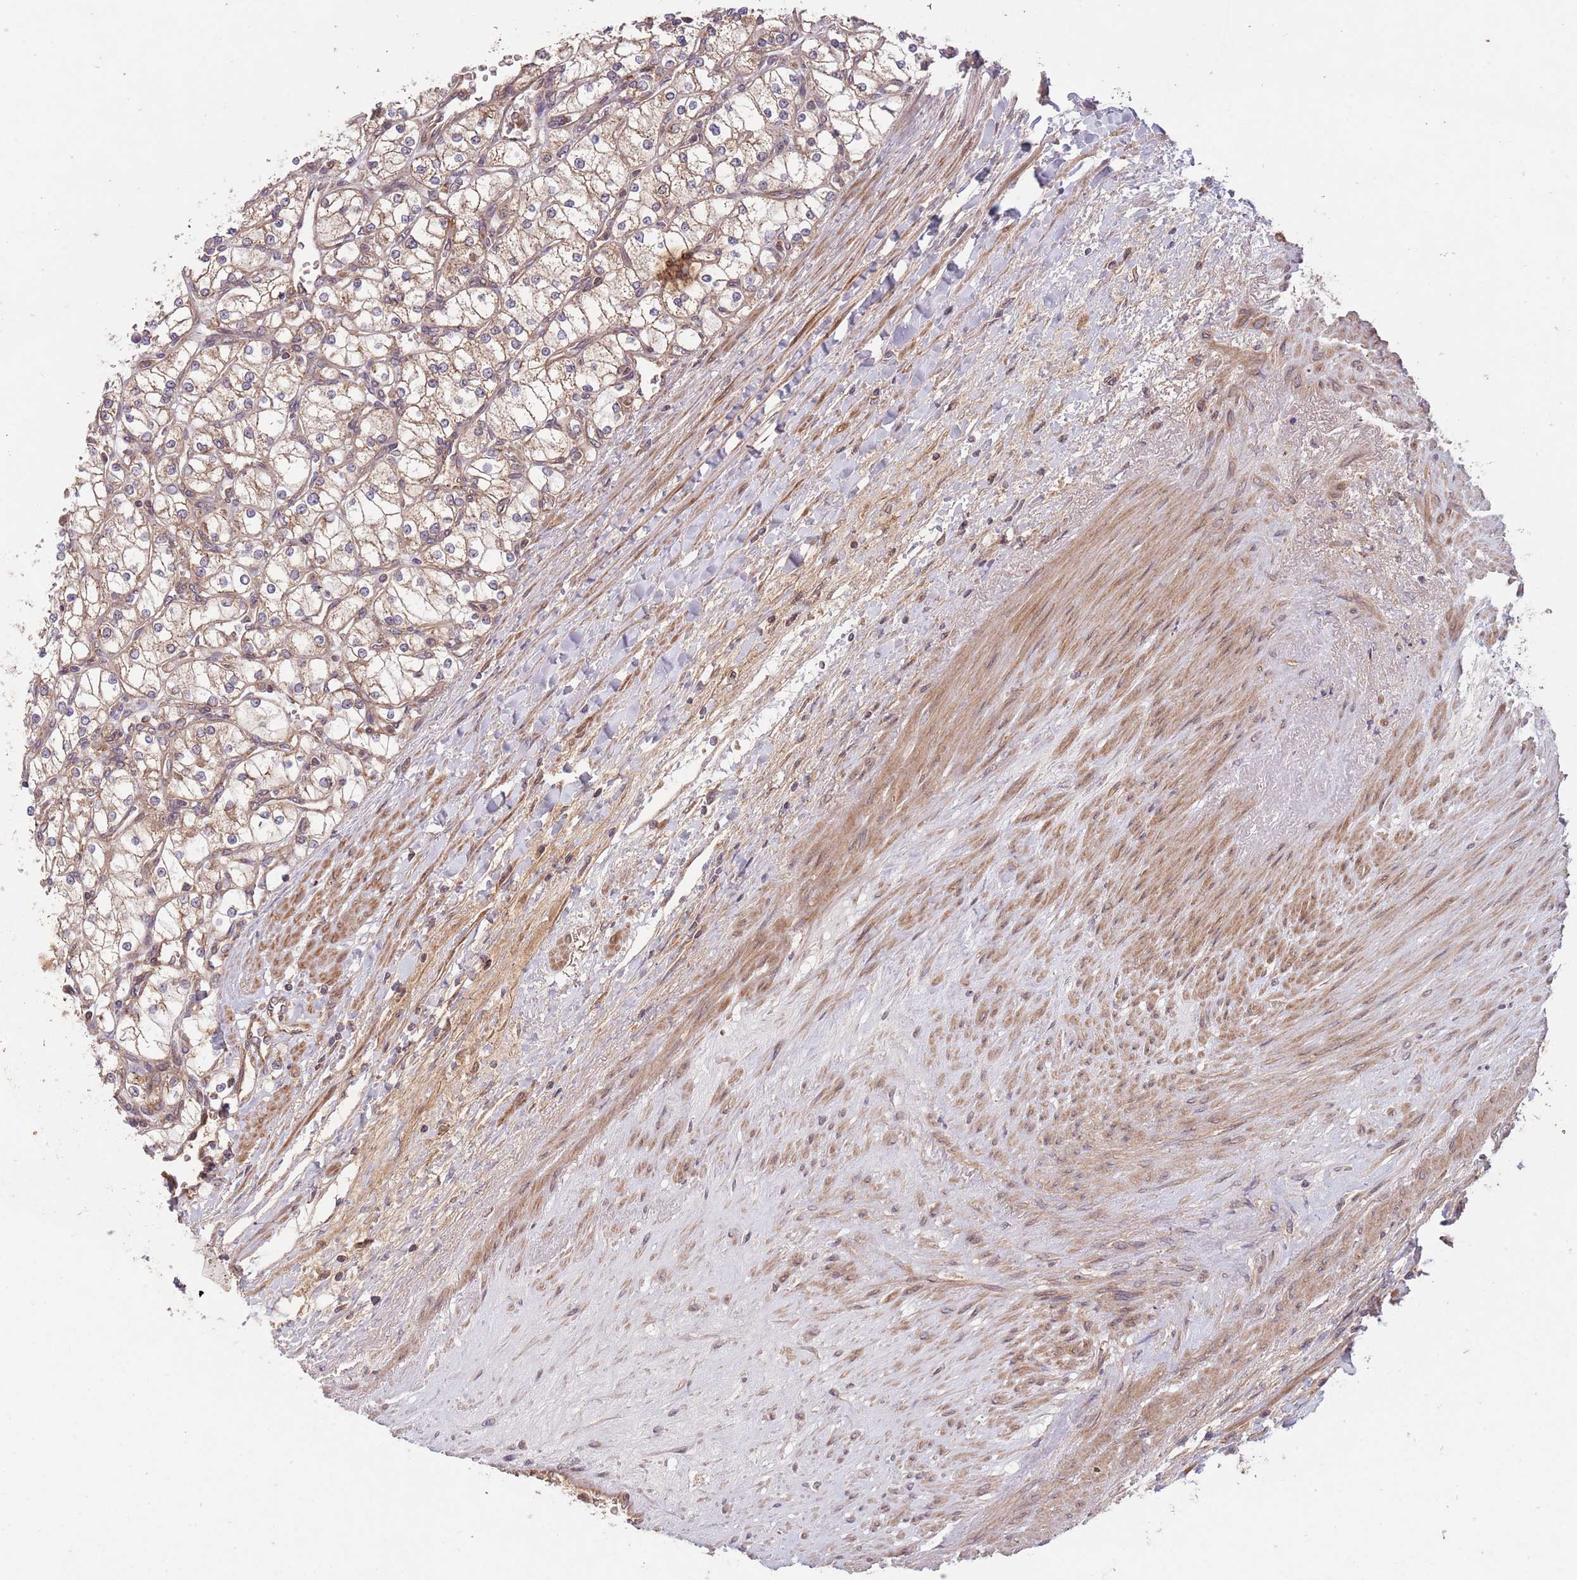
{"staining": {"intensity": "moderate", "quantity": ">75%", "location": "cytoplasmic/membranous"}, "tissue": "renal cancer", "cell_type": "Tumor cells", "image_type": "cancer", "snomed": [{"axis": "morphology", "description": "Adenocarcinoma, NOS"}, {"axis": "topography", "description": "Kidney"}], "caption": "Immunohistochemistry (DAB (3,3'-diaminobenzidine)) staining of renal cancer exhibits moderate cytoplasmic/membranous protein expression in about >75% of tumor cells.", "gene": "MFNG", "patient": {"sex": "male", "age": 80}}